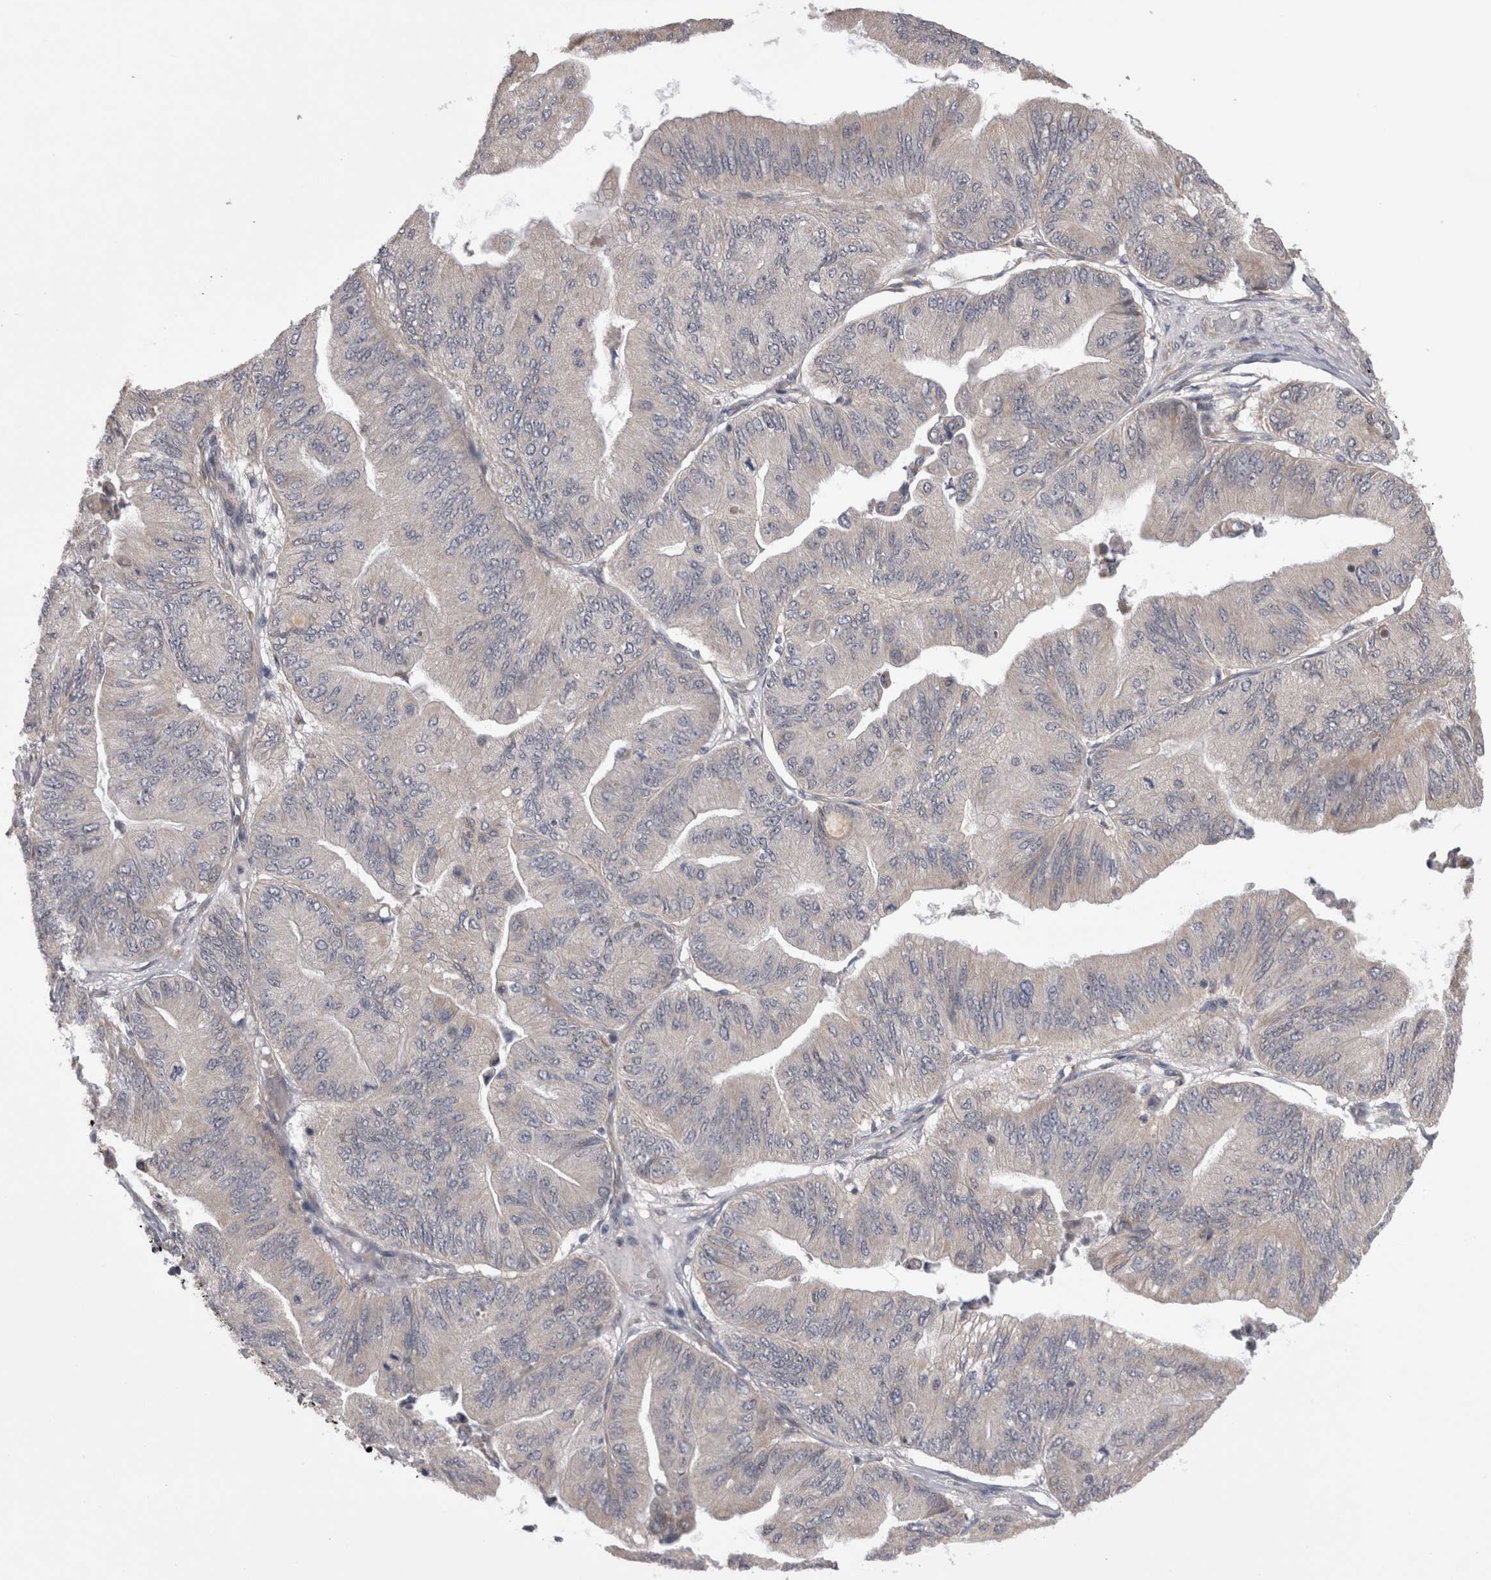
{"staining": {"intensity": "weak", "quantity": "<25%", "location": "cytoplasmic/membranous"}, "tissue": "ovarian cancer", "cell_type": "Tumor cells", "image_type": "cancer", "snomed": [{"axis": "morphology", "description": "Cystadenocarcinoma, mucinous, NOS"}, {"axis": "topography", "description": "Ovary"}], "caption": "Immunohistochemistry histopathology image of neoplastic tissue: ovarian mucinous cystadenocarcinoma stained with DAB reveals no significant protein expression in tumor cells.", "gene": "ARHGAP29", "patient": {"sex": "female", "age": 61}}